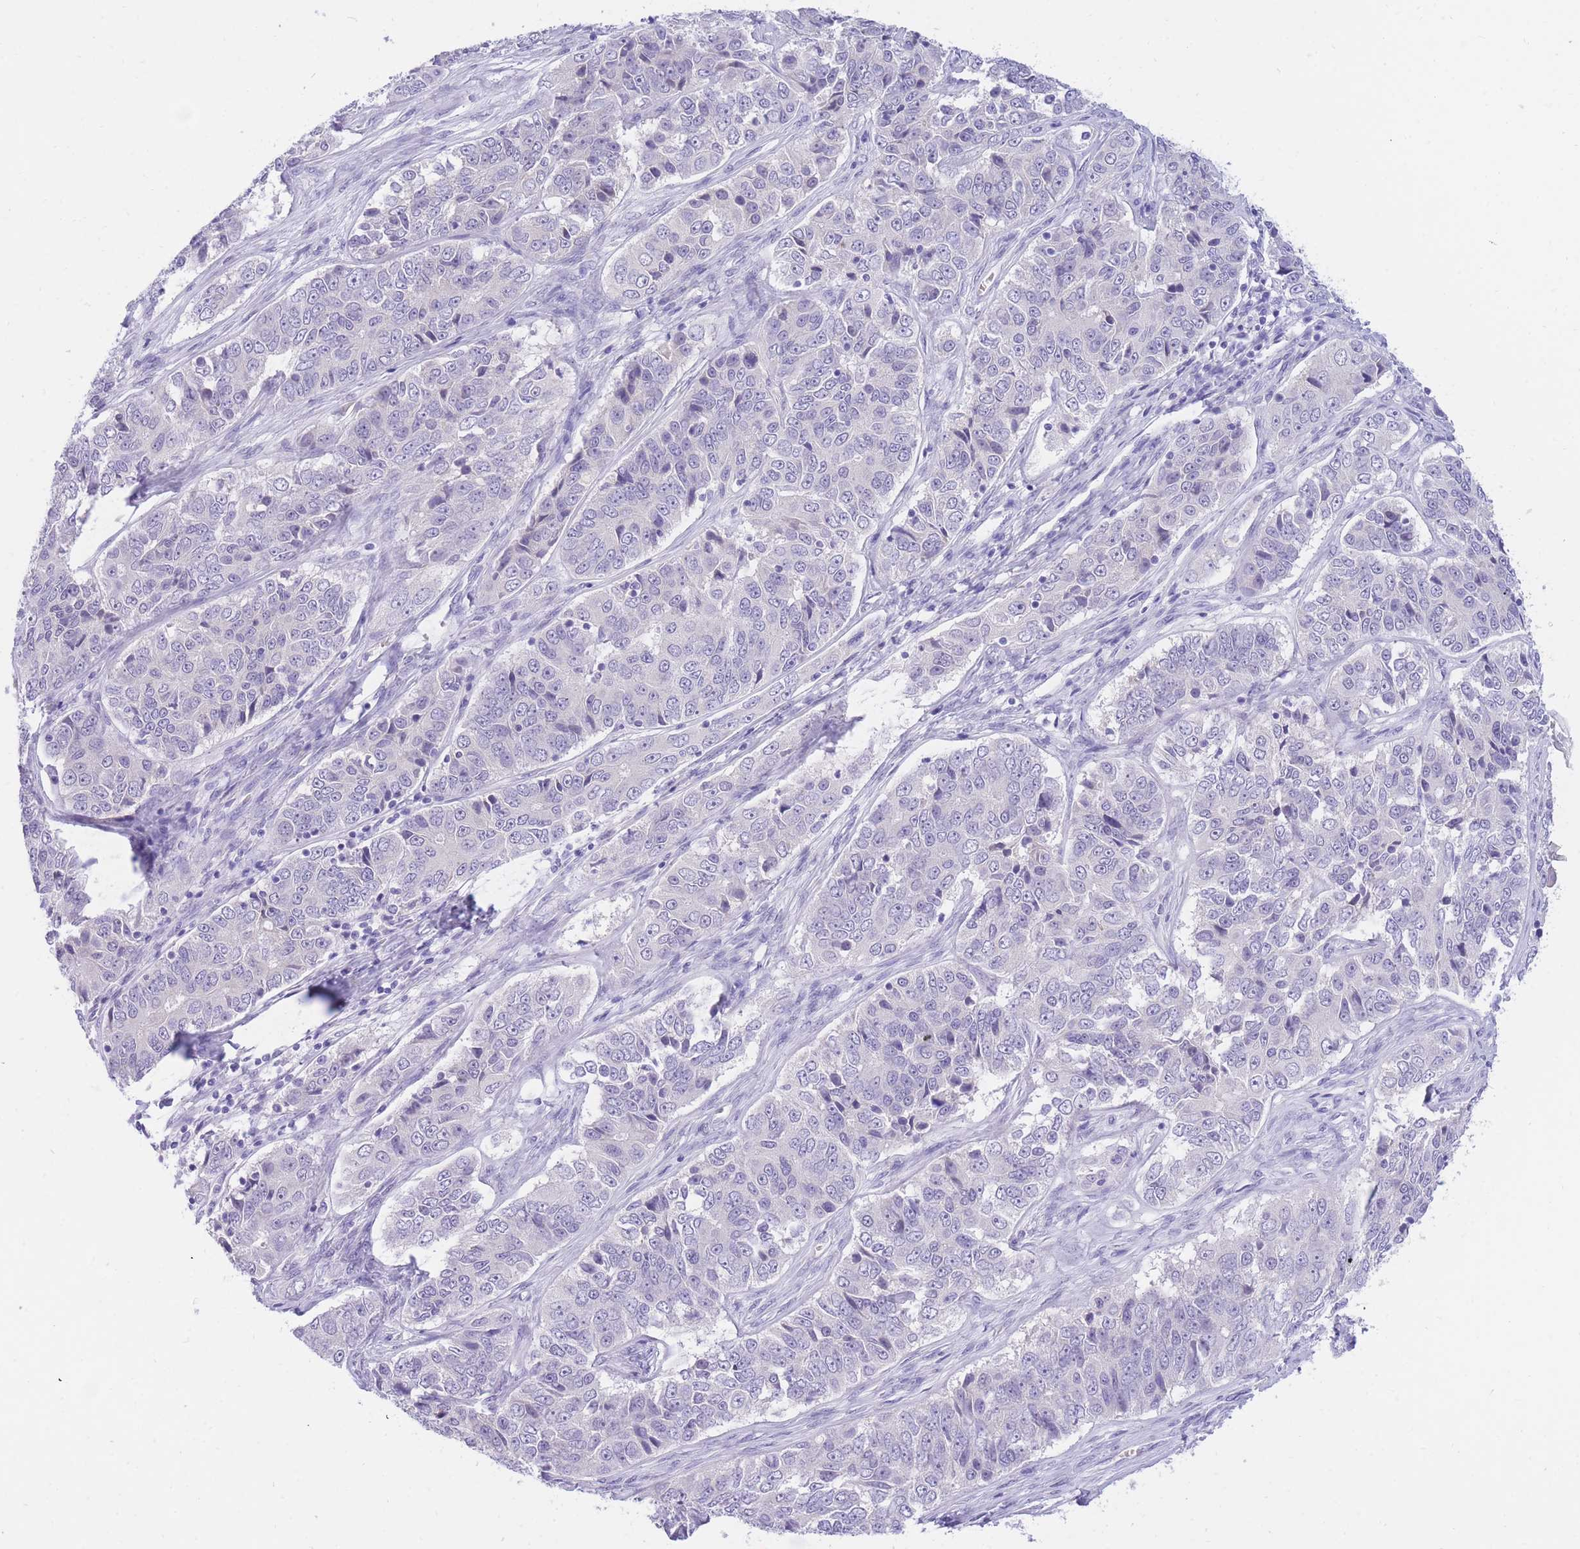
{"staining": {"intensity": "negative", "quantity": "none", "location": "none"}, "tissue": "ovarian cancer", "cell_type": "Tumor cells", "image_type": "cancer", "snomed": [{"axis": "morphology", "description": "Carcinoma, endometroid"}, {"axis": "topography", "description": "Ovary"}], "caption": "Immunohistochemistry histopathology image of neoplastic tissue: human ovarian cancer stained with DAB (3,3'-diaminobenzidine) demonstrates no significant protein expression in tumor cells.", "gene": "SSUH2", "patient": {"sex": "female", "age": 51}}